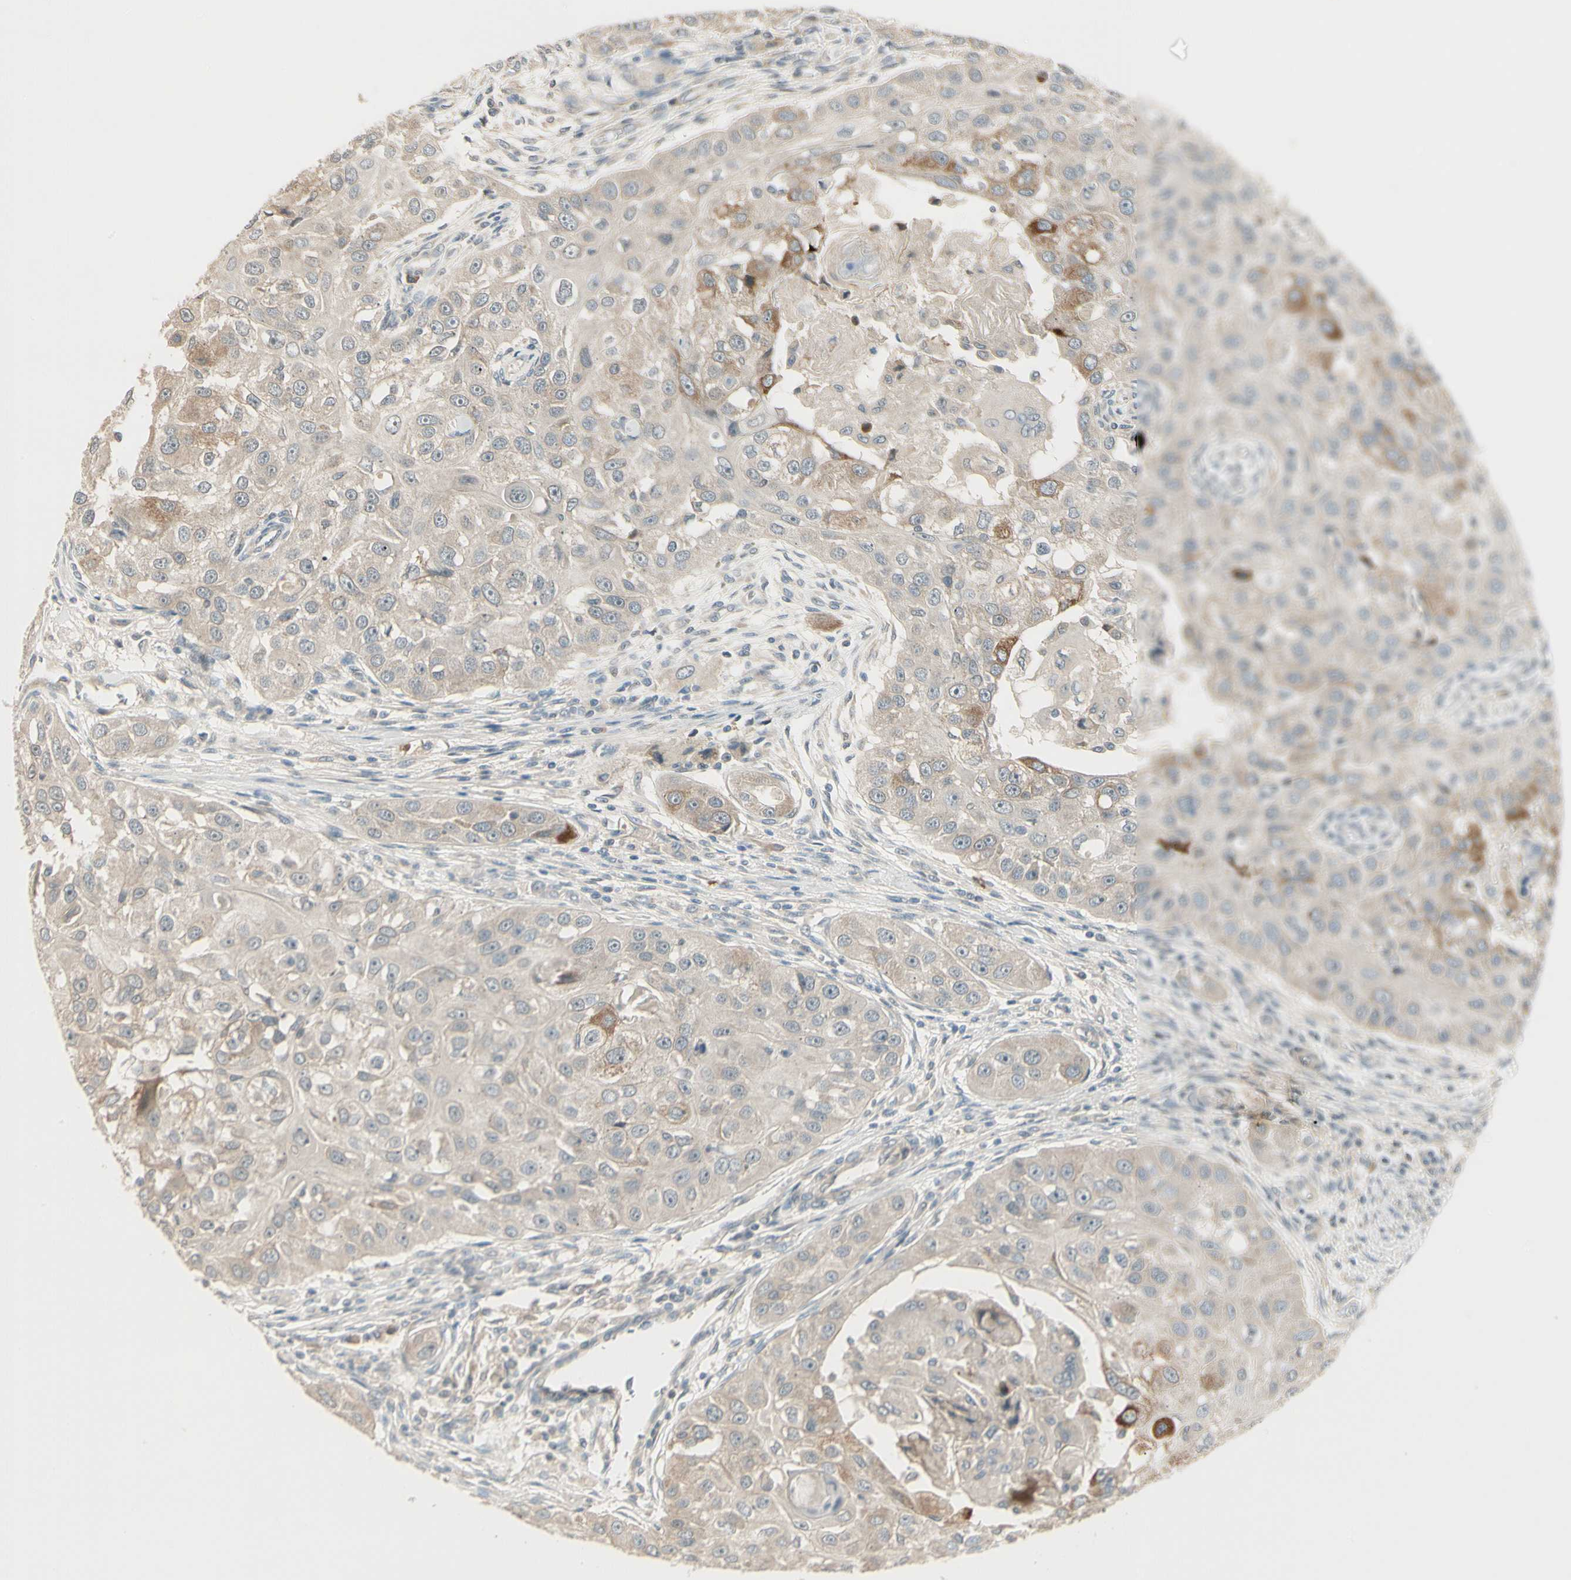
{"staining": {"intensity": "moderate", "quantity": "<25%", "location": "cytoplasmic/membranous"}, "tissue": "head and neck cancer", "cell_type": "Tumor cells", "image_type": "cancer", "snomed": [{"axis": "morphology", "description": "Normal tissue, NOS"}, {"axis": "morphology", "description": "Squamous cell carcinoma, NOS"}, {"axis": "topography", "description": "Skeletal muscle"}, {"axis": "topography", "description": "Head-Neck"}], "caption": "Head and neck cancer (squamous cell carcinoma) stained for a protein (brown) displays moderate cytoplasmic/membranous positive expression in about <25% of tumor cells.", "gene": "PCDHB15", "patient": {"sex": "male", "age": 51}}